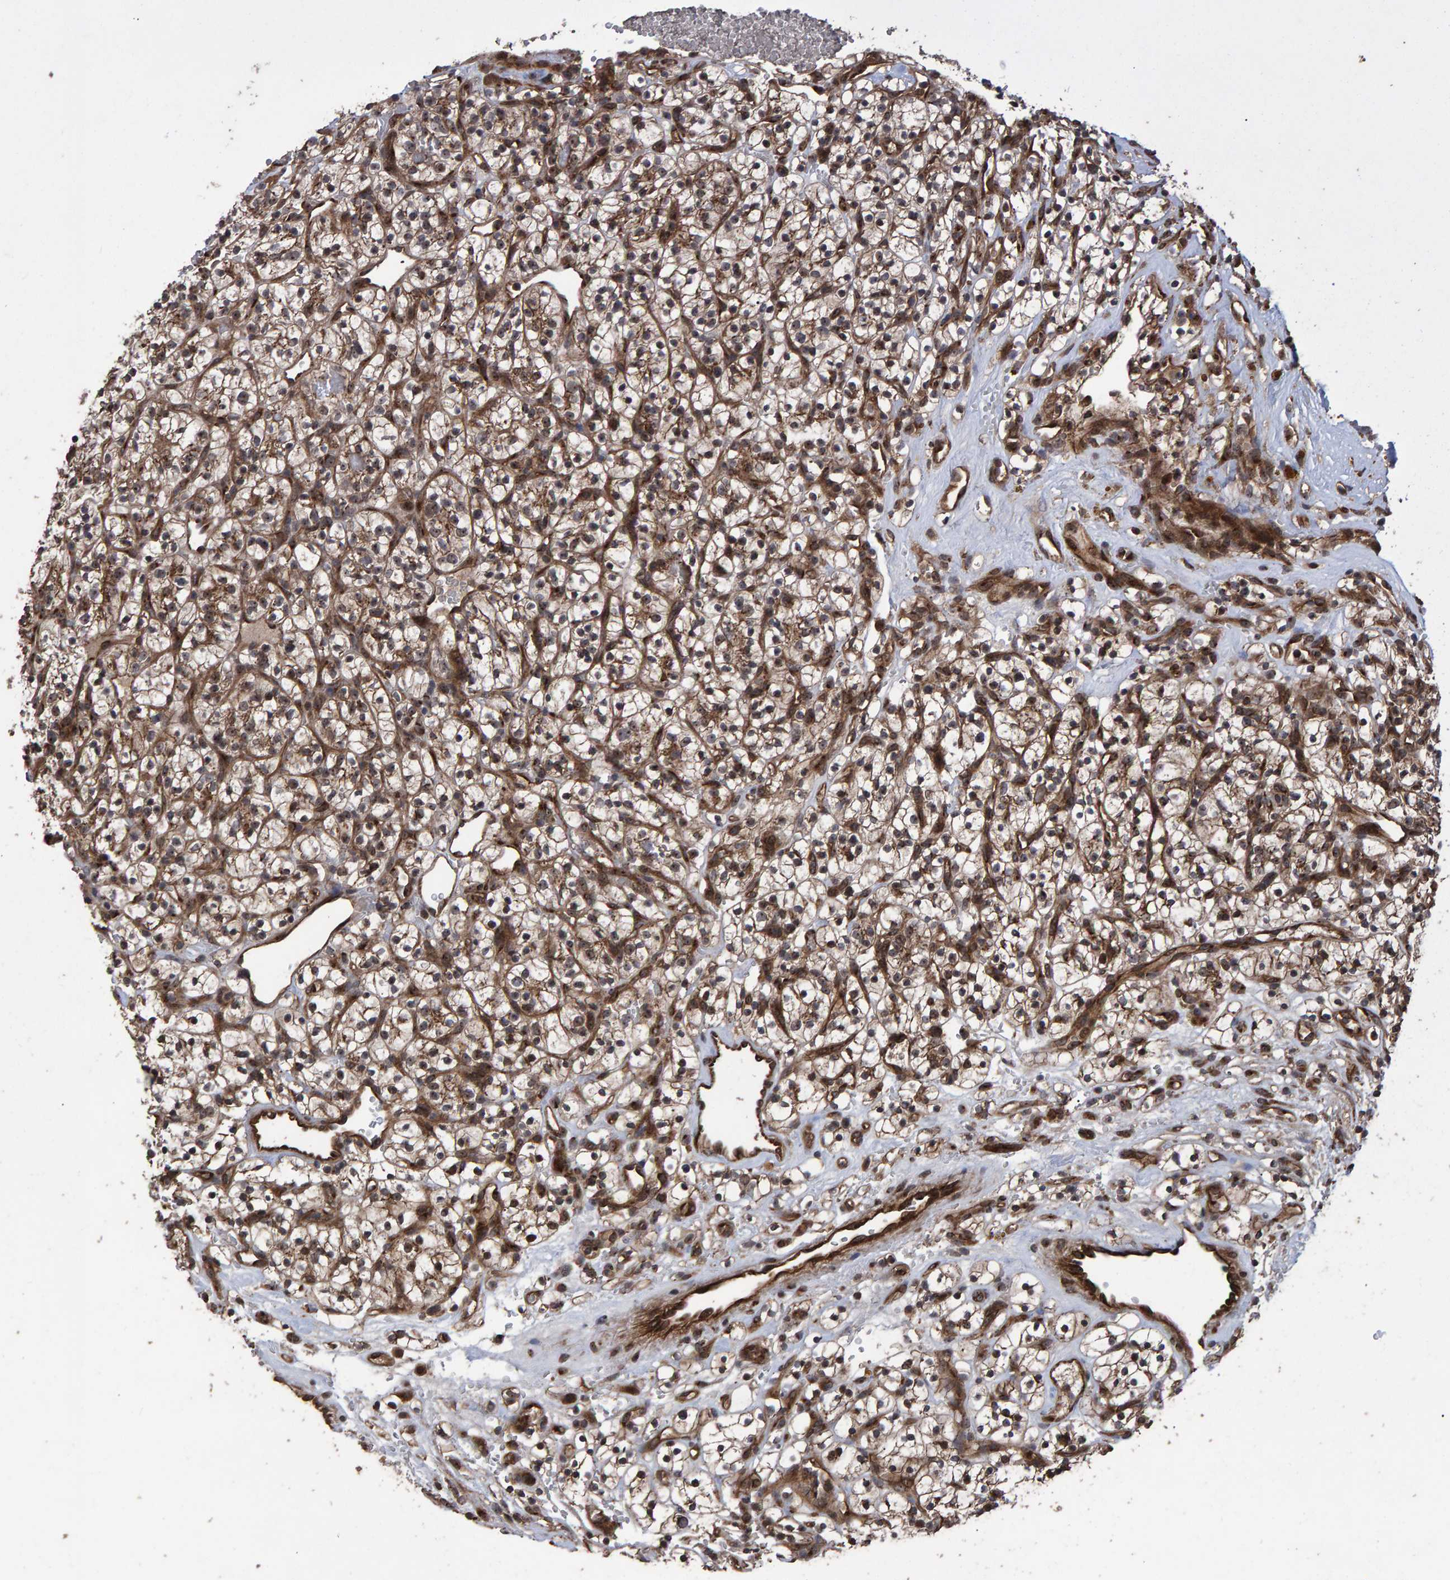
{"staining": {"intensity": "moderate", "quantity": ">75%", "location": "cytoplasmic/membranous,nuclear"}, "tissue": "renal cancer", "cell_type": "Tumor cells", "image_type": "cancer", "snomed": [{"axis": "morphology", "description": "Adenocarcinoma, NOS"}, {"axis": "topography", "description": "Kidney"}], "caption": "Immunohistochemistry histopathology image of neoplastic tissue: human renal adenocarcinoma stained using IHC reveals medium levels of moderate protein expression localized specifically in the cytoplasmic/membranous and nuclear of tumor cells, appearing as a cytoplasmic/membranous and nuclear brown color.", "gene": "TRIM68", "patient": {"sex": "female", "age": 57}}